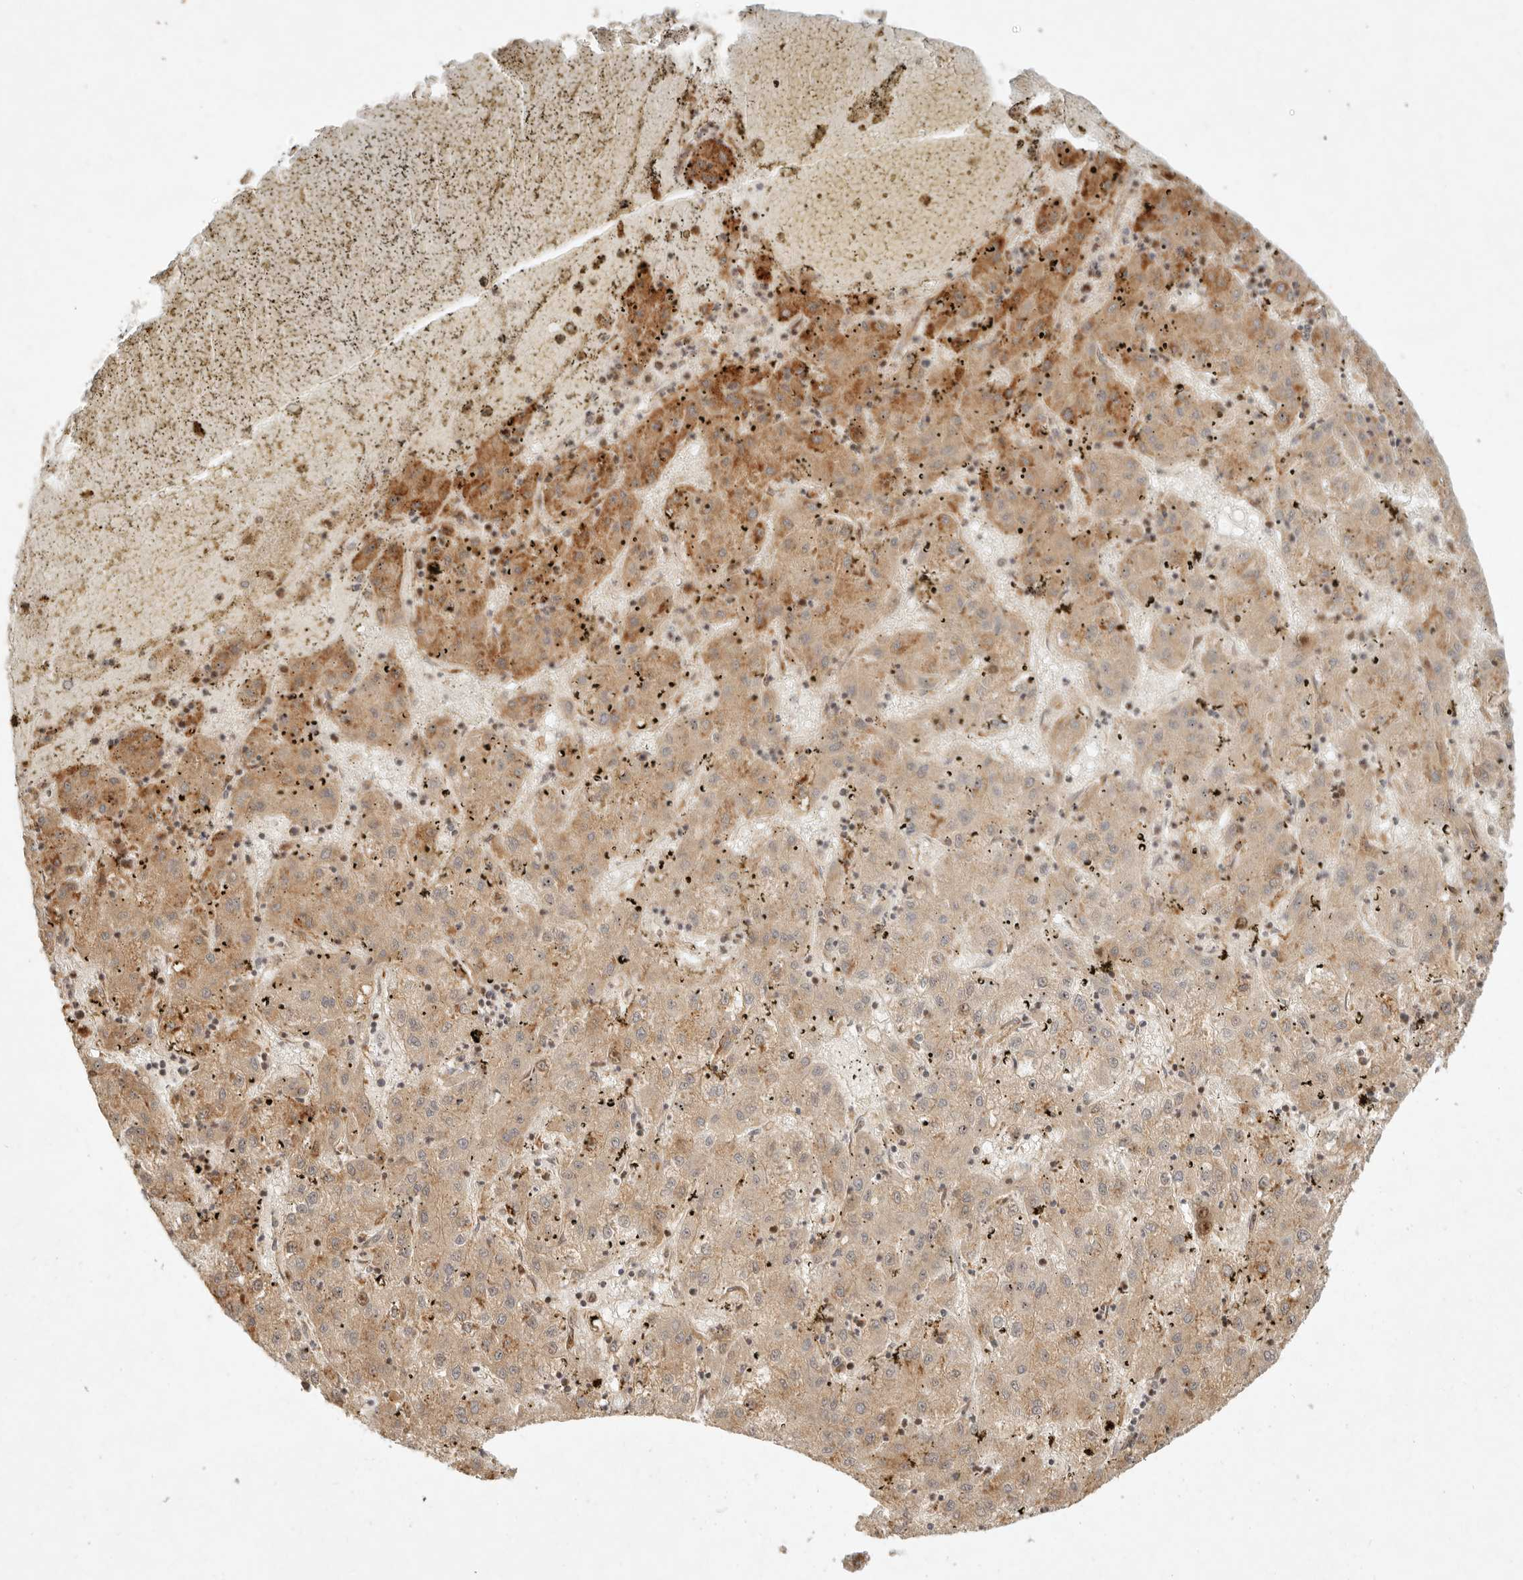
{"staining": {"intensity": "moderate", "quantity": ">75%", "location": "cytoplasmic/membranous"}, "tissue": "liver cancer", "cell_type": "Tumor cells", "image_type": "cancer", "snomed": [{"axis": "morphology", "description": "Carcinoma, Hepatocellular, NOS"}, {"axis": "topography", "description": "Liver"}], "caption": "Liver cancer was stained to show a protein in brown. There is medium levels of moderate cytoplasmic/membranous positivity in about >75% of tumor cells.", "gene": "KLHL38", "patient": {"sex": "male", "age": 72}}